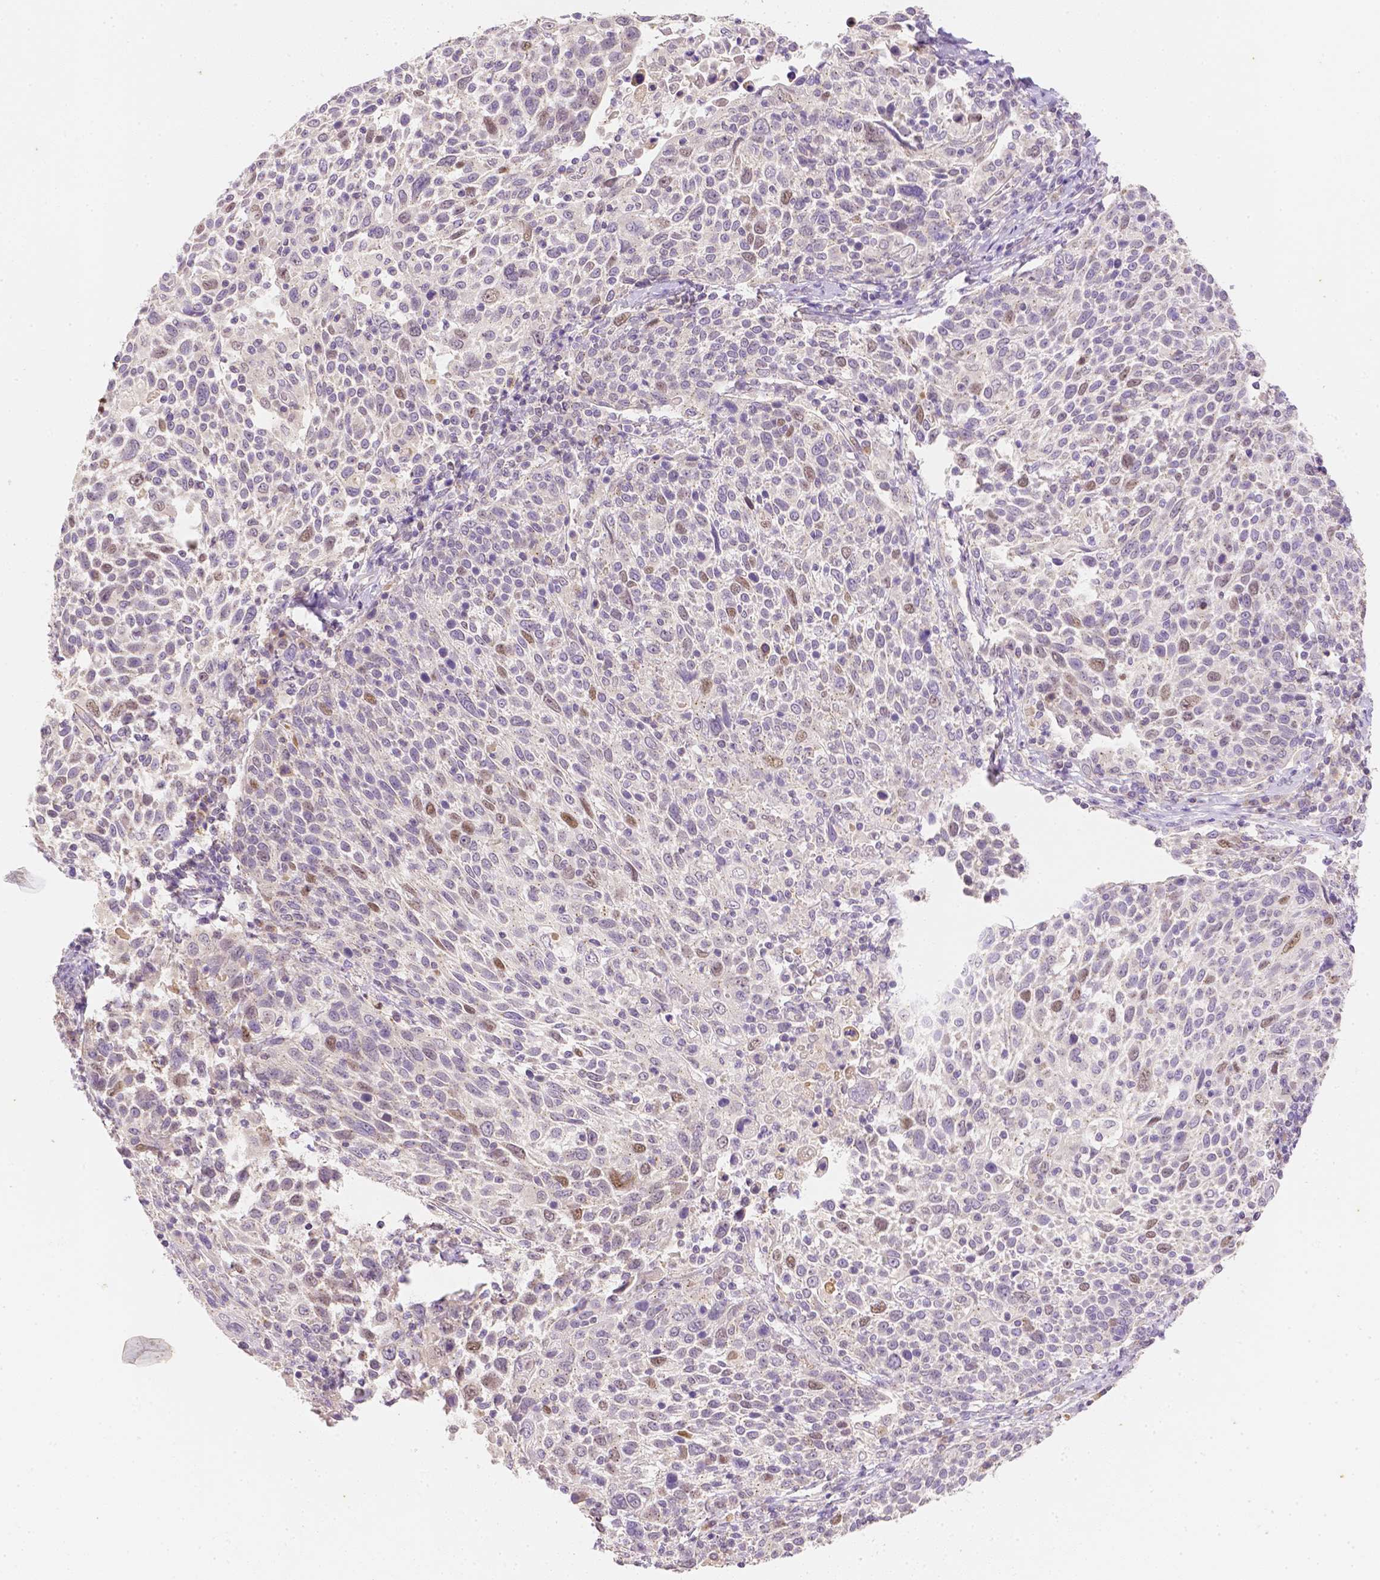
{"staining": {"intensity": "weak", "quantity": "<25%", "location": "nuclear"}, "tissue": "cervical cancer", "cell_type": "Tumor cells", "image_type": "cancer", "snomed": [{"axis": "morphology", "description": "Squamous cell carcinoma, NOS"}, {"axis": "topography", "description": "Cervix"}], "caption": "High magnification brightfield microscopy of cervical cancer stained with DAB (3,3'-diaminobenzidine) (brown) and counterstained with hematoxylin (blue): tumor cells show no significant expression.", "gene": "C10orf67", "patient": {"sex": "female", "age": 61}}